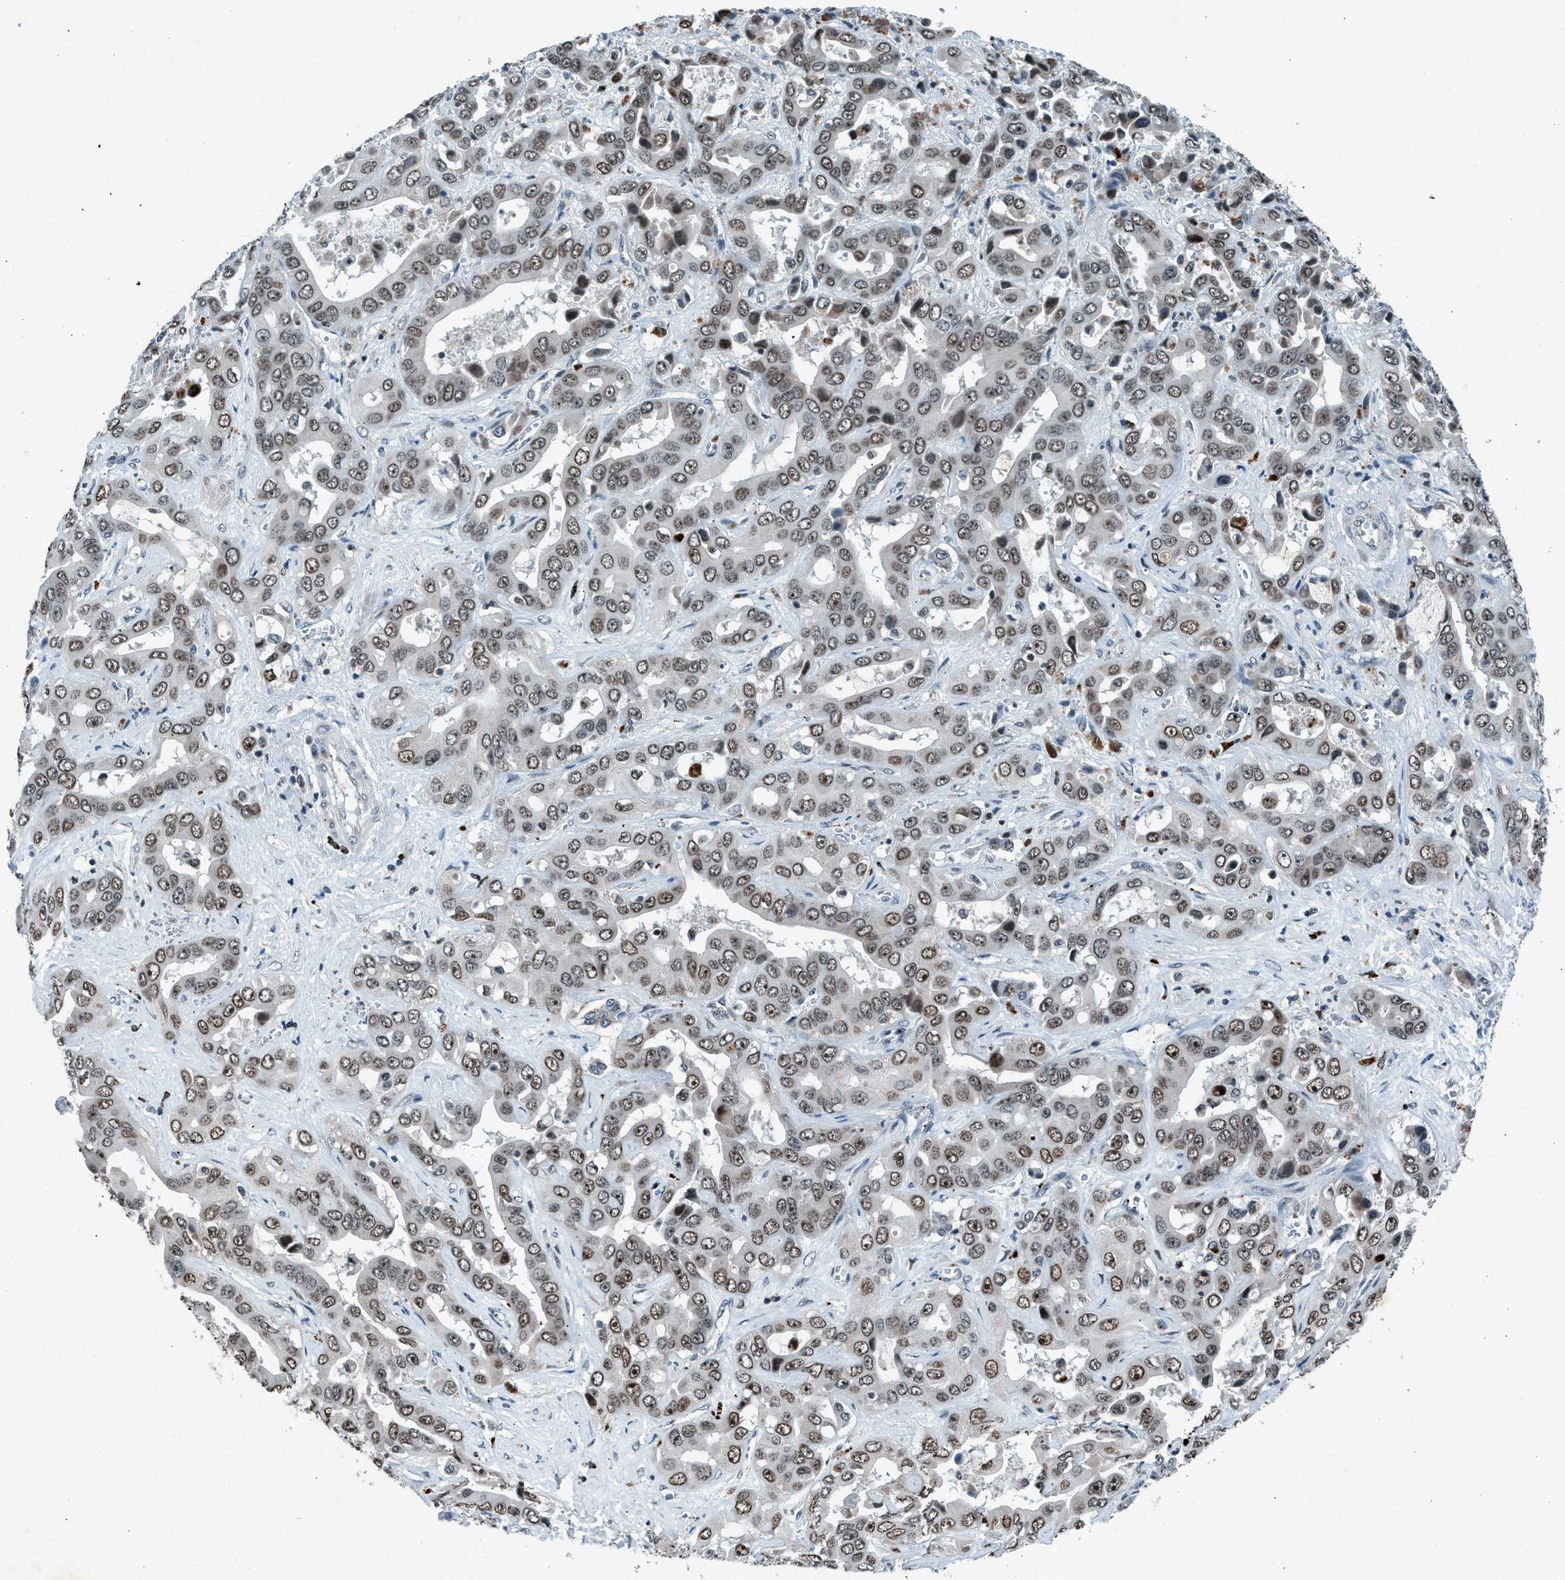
{"staining": {"intensity": "moderate", "quantity": ">75%", "location": "nuclear"}, "tissue": "liver cancer", "cell_type": "Tumor cells", "image_type": "cancer", "snomed": [{"axis": "morphology", "description": "Cholangiocarcinoma"}, {"axis": "topography", "description": "Liver"}], "caption": "Moderate nuclear protein staining is seen in approximately >75% of tumor cells in liver cancer (cholangiocarcinoma). Nuclei are stained in blue.", "gene": "ADCY1", "patient": {"sex": "female", "age": 52}}